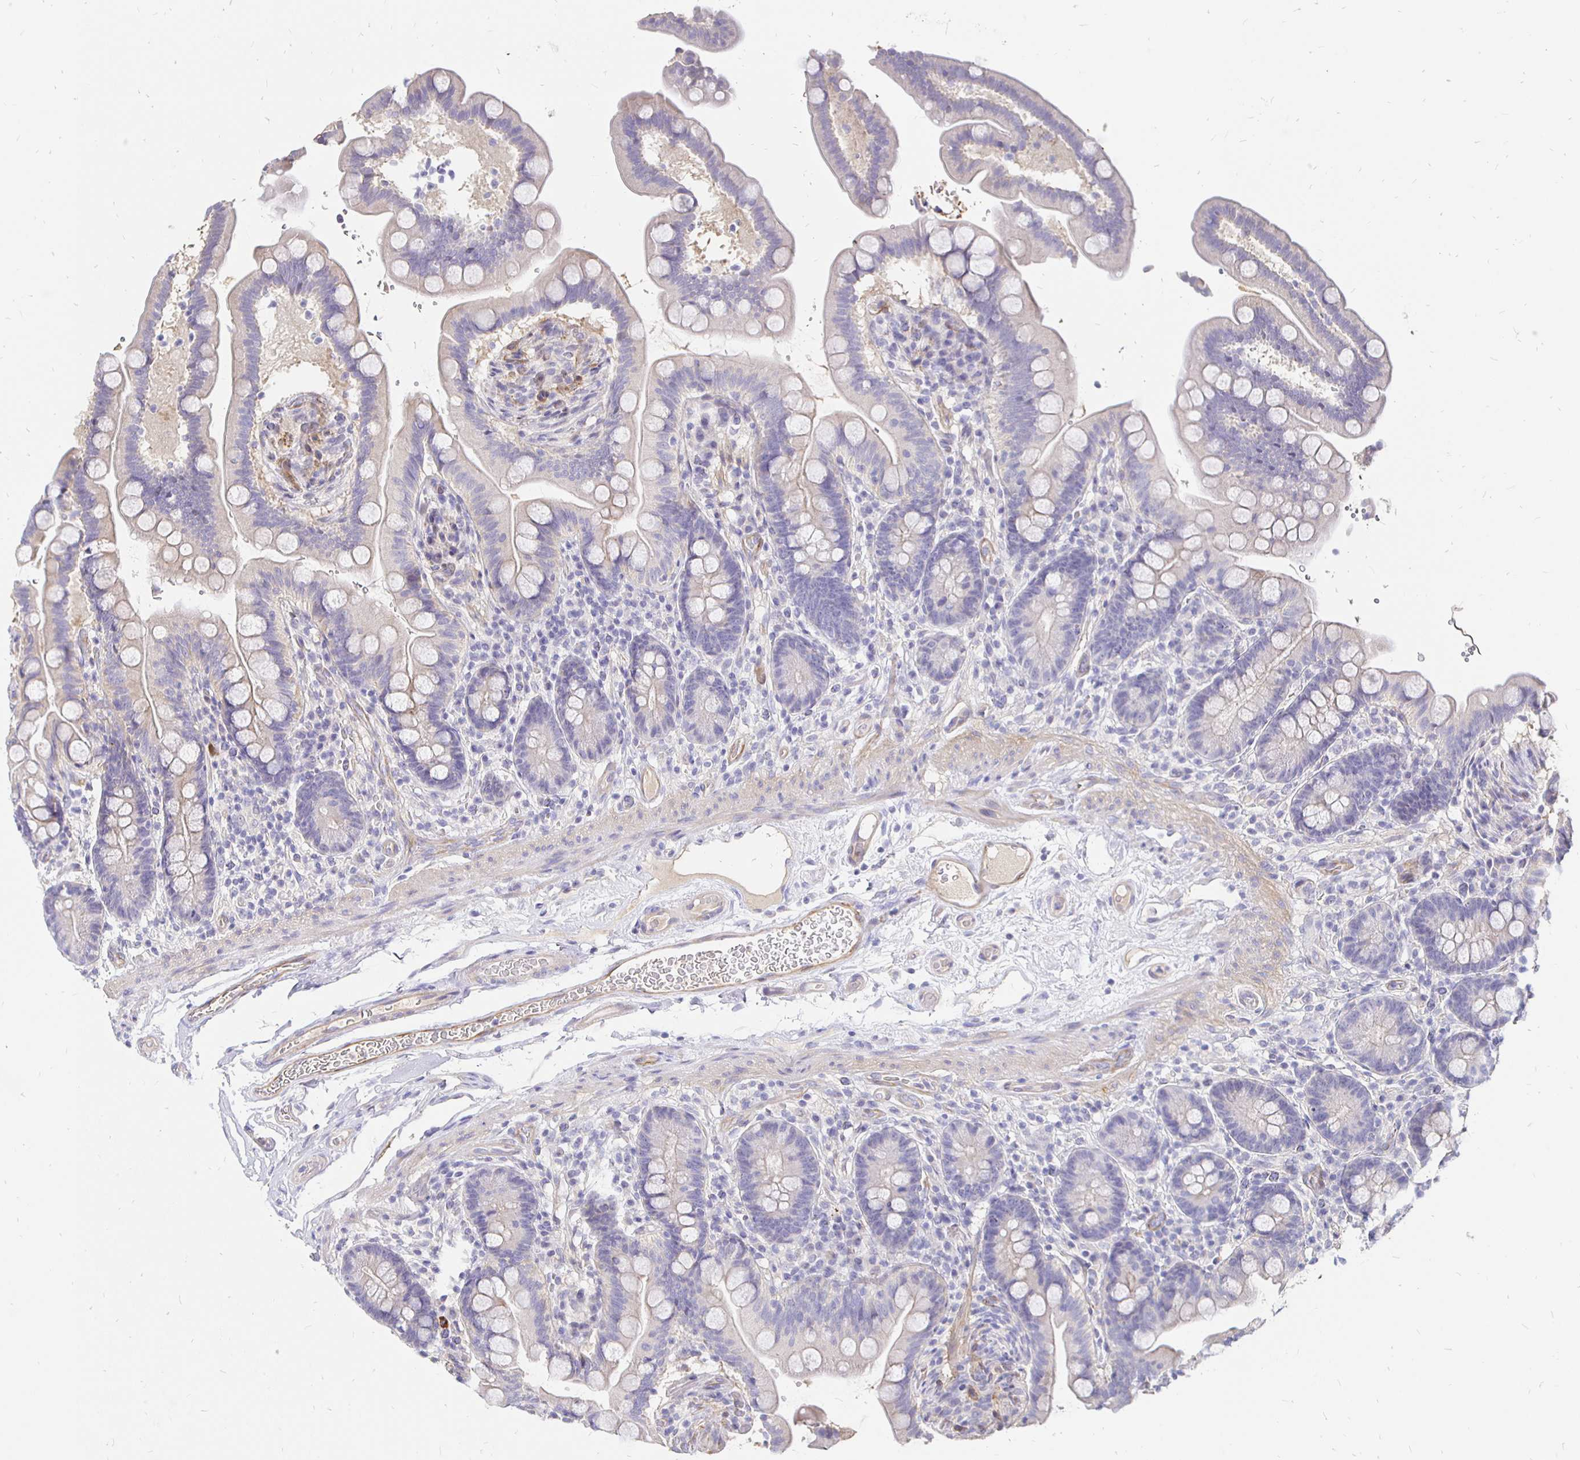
{"staining": {"intensity": "weak", "quantity": ">75%", "location": "cytoplasmic/membranous"}, "tissue": "colon", "cell_type": "Endothelial cells", "image_type": "normal", "snomed": [{"axis": "morphology", "description": "Normal tissue, NOS"}, {"axis": "topography", "description": "Smooth muscle"}, {"axis": "topography", "description": "Colon"}], "caption": "IHC staining of benign colon, which demonstrates low levels of weak cytoplasmic/membranous positivity in about >75% of endothelial cells indicating weak cytoplasmic/membranous protein positivity. The staining was performed using DAB (3,3'-diaminobenzidine) (brown) for protein detection and nuclei were counterstained in hematoxylin (blue).", "gene": "PALM2AKAP2", "patient": {"sex": "male", "age": 73}}